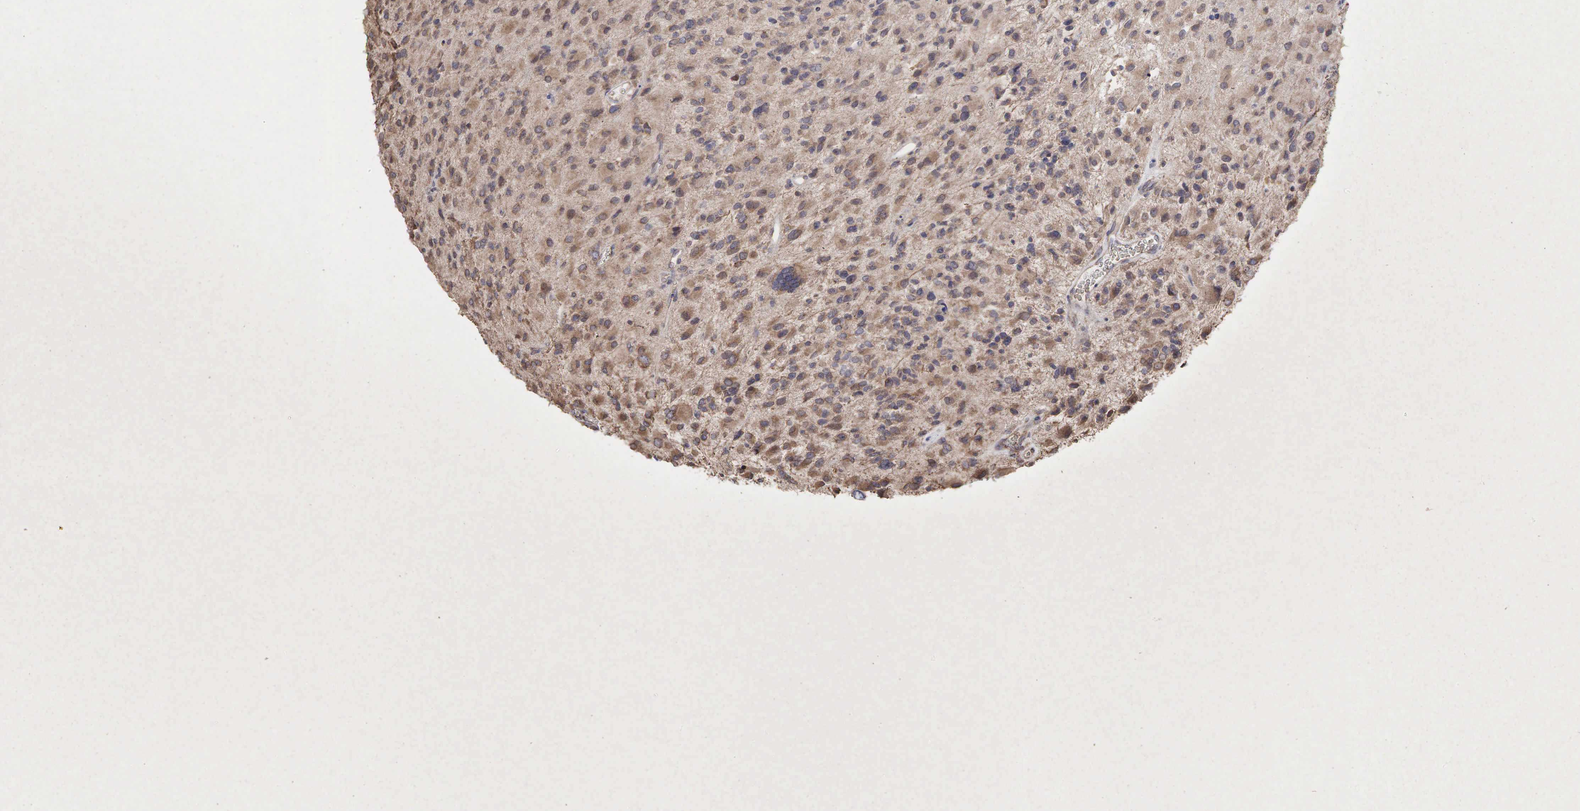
{"staining": {"intensity": "weak", "quantity": ">75%", "location": "cytoplasmic/membranous"}, "tissue": "glioma", "cell_type": "Tumor cells", "image_type": "cancer", "snomed": [{"axis": "morphology", "description": "Glioma, malignant, High grade"}, {"axis": "topography", "description": "Brain"}], "caption": "Brown immunohistochemical staining in human high-grade glioma (malignant) displays weak cytoplasmic/membranous staining in about >75% of tumor cells.", "gene": "PABPC5", "patient": {"sex": "male", "age": 69}}